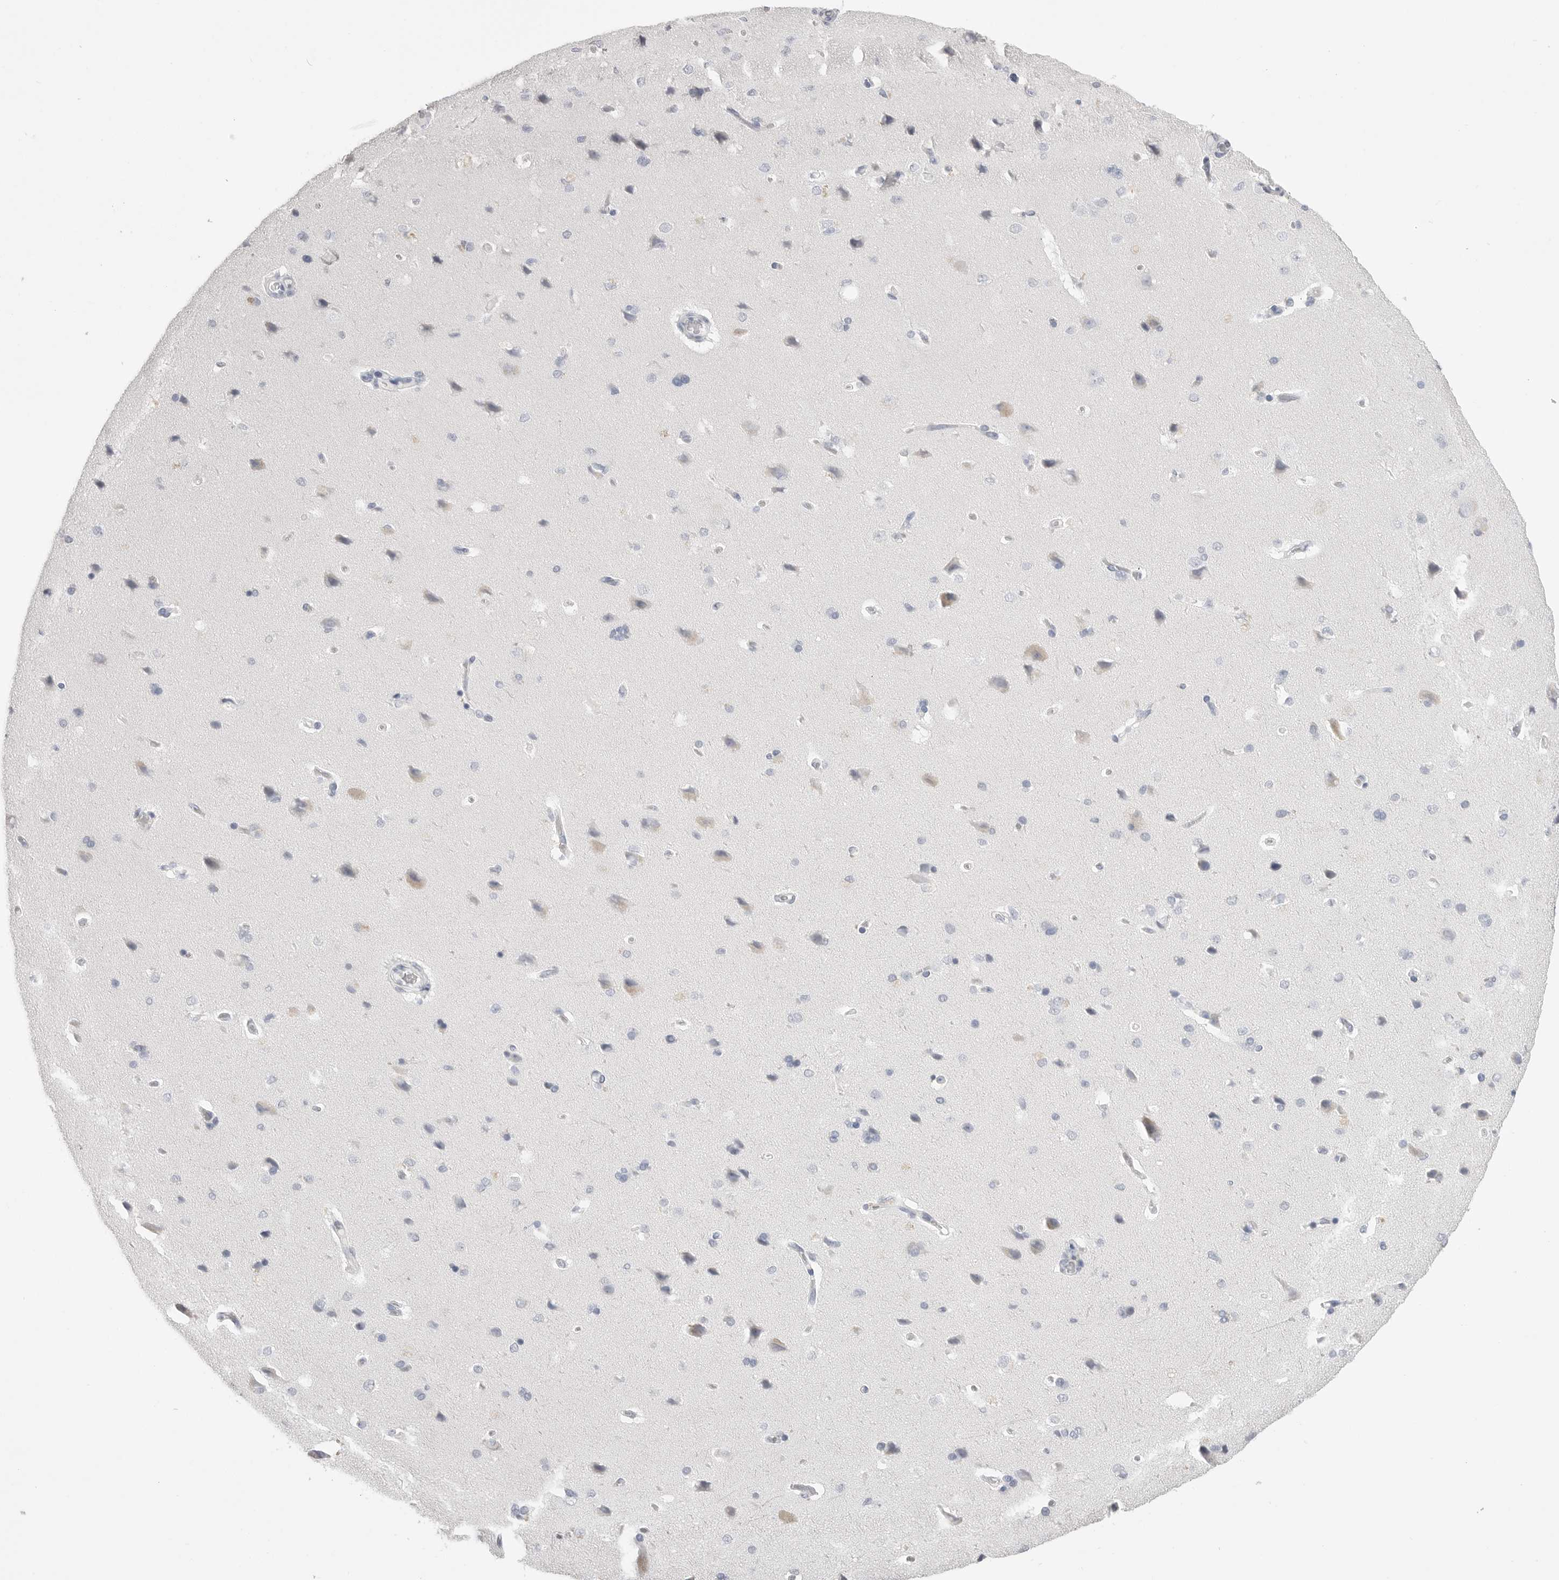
{"staining": {"intensity": "negative", "quantity": "none", "location": "none"}, "tissue": "cerebral cortex", "cell_type": "Endothelial cells", "image_type": "normal", "snomed": [{"axis": "morphology", "description": "Normal tissue, NOS"}, {"axis": "topography", "description": "Cerebral cortex"}], "caption": "Endothelial cells are negative for brown protein staining in benign cerebral cortex. (DAB (3,3'-diaminobenzidine) immunohistochemistry (IHC) visualized using brightfield microscopy, high magnification).", "gene": "CPB1", "patient": {"sex": "male", "age": 62}}